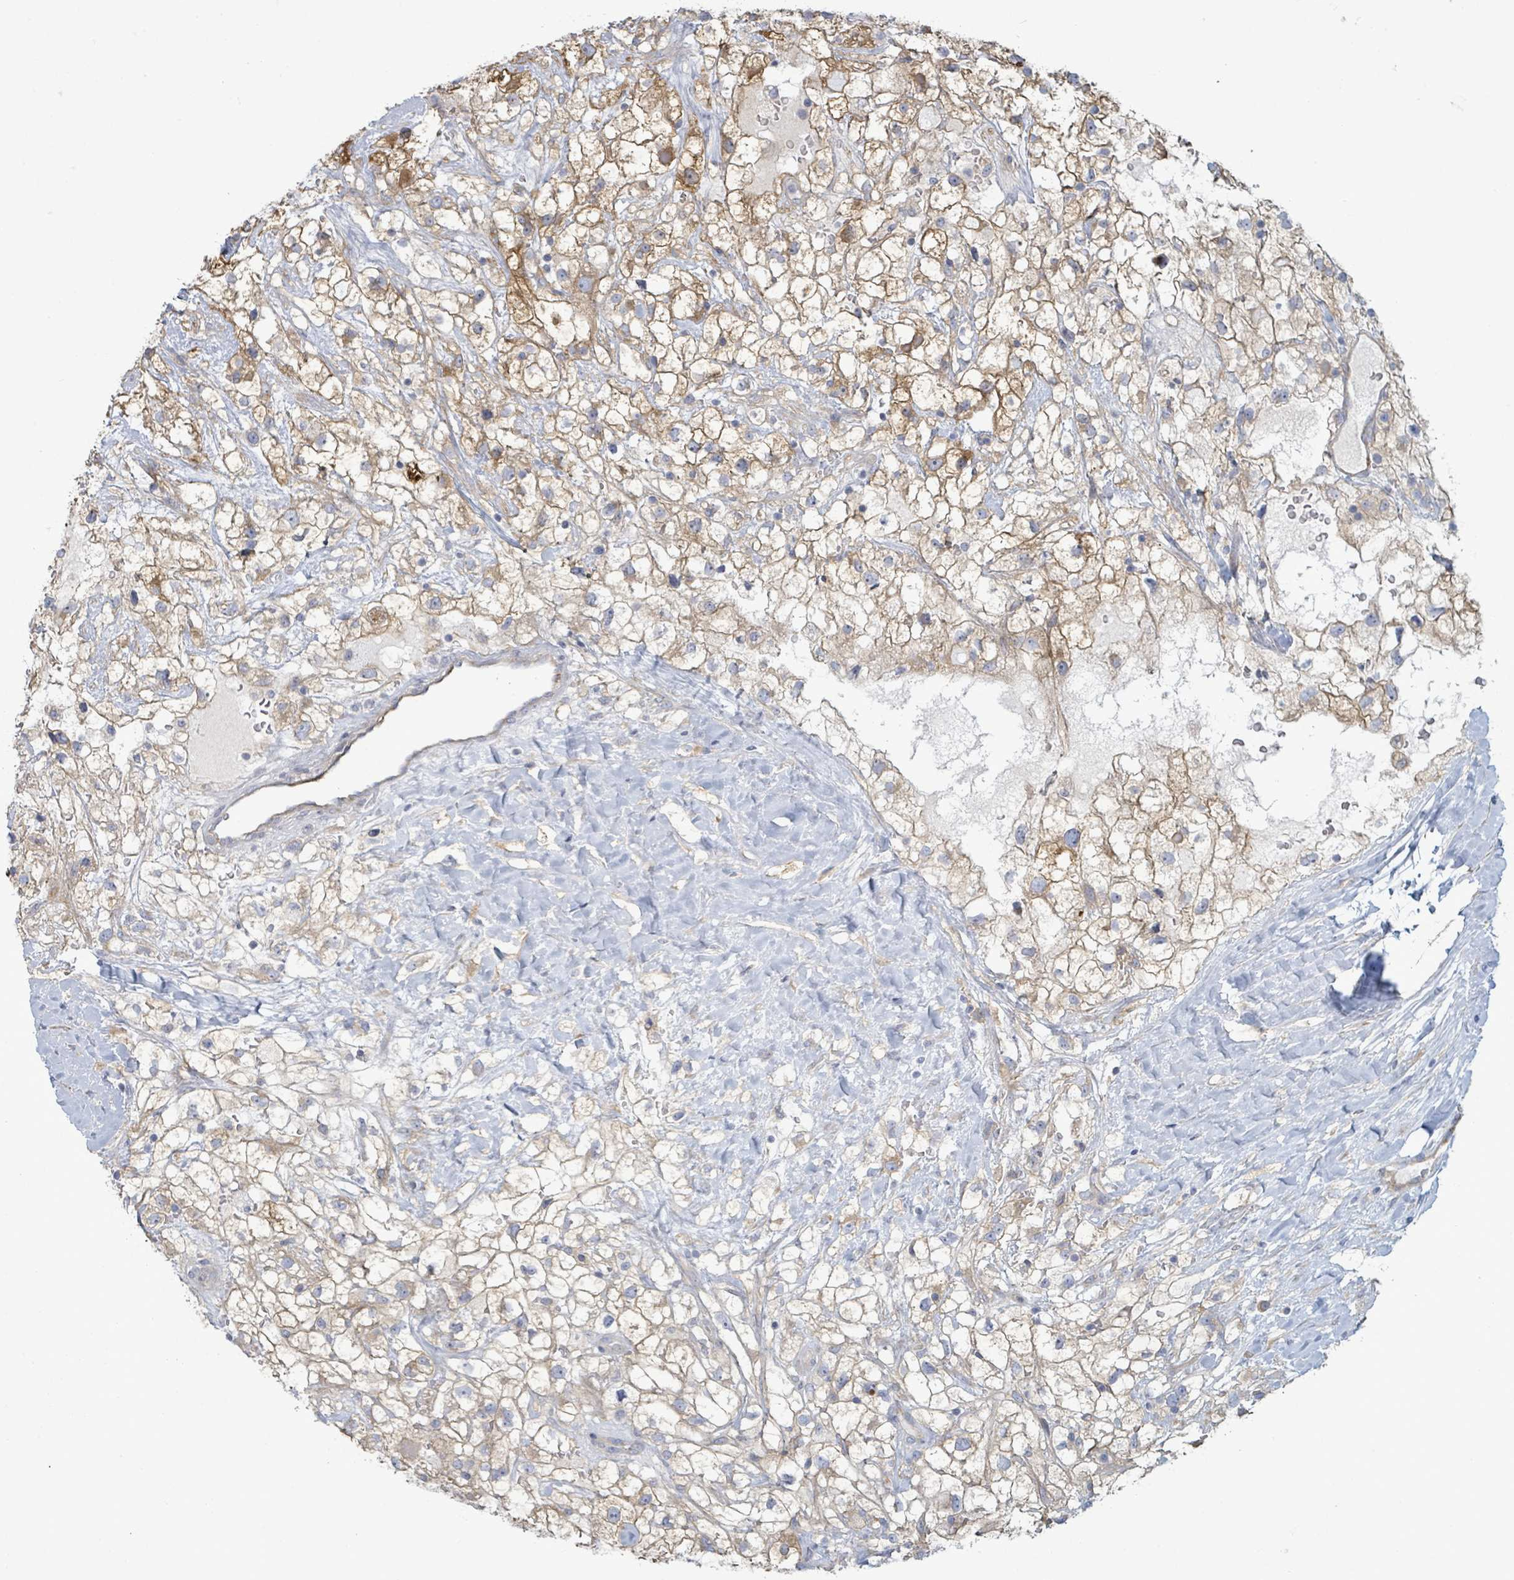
{"staining": {"intensity": "moderate", "quantity": "25%-75%", "location": "cytoplasmic/membranous"}, "tissue": "renal cancer", "cell_type": "Tumor cells", "image_type": "cancer", "snomed": [{"axis": "morphology", "description": "Adenocarcinoma, NOS"}, {"axis": "topography", "description": "Kidney"}], "caption": "Renal cancer (adenocarcinoma) stained with DAB immunohistochemistry demonstrates medium levels of moderate cytoplasmic/membranous staining in approximately 25%-75% of tumor cells.", "gene": "COL13A1", "patient": {"sex": "male", "age": 59}}